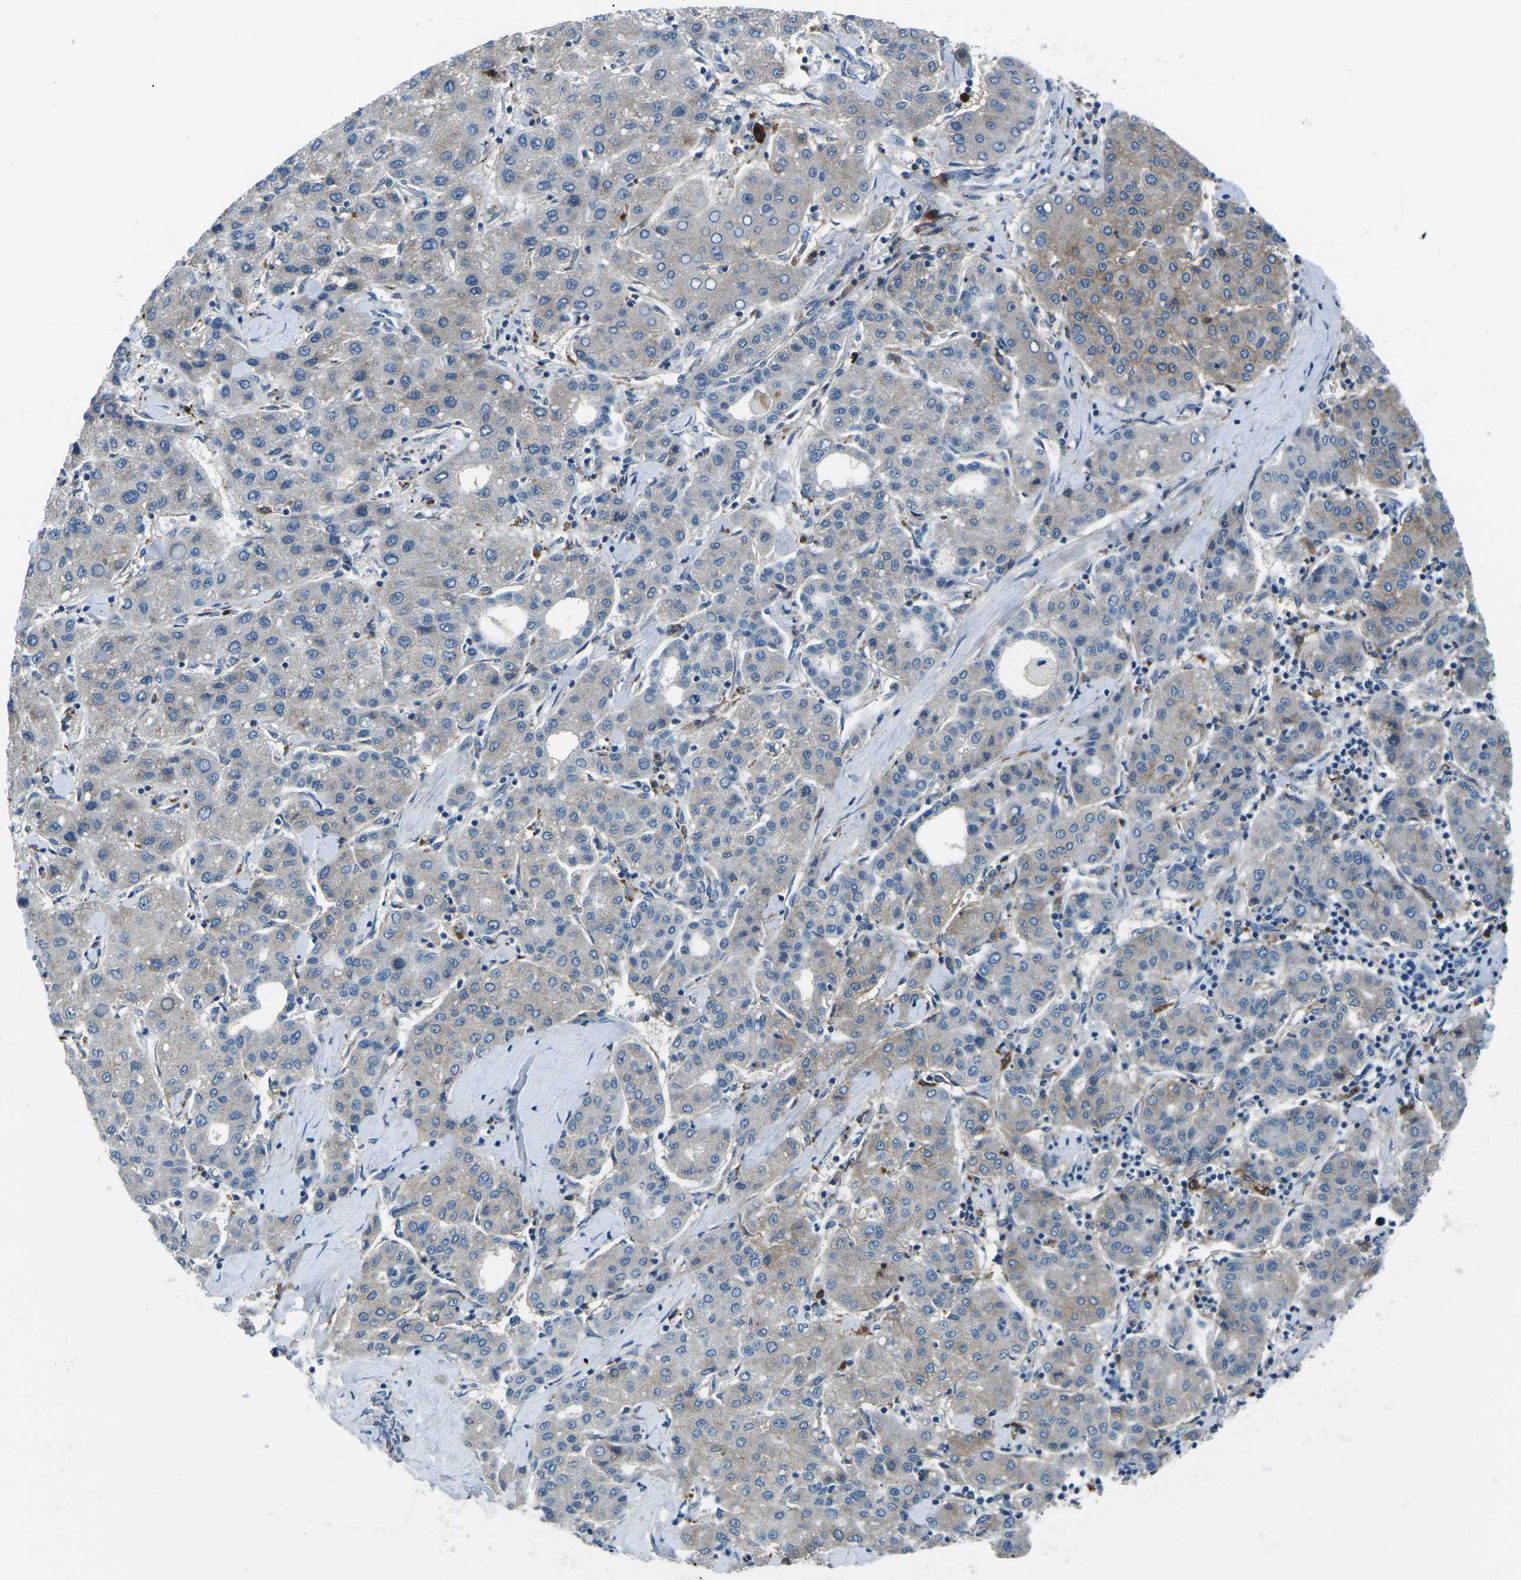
{"staining": {"intensity": "weak", "quantity": "<25%", "location": "cytoplasmic/membranous"}, "tissue": "liver cancer", "cell_type": "Tumor cells", "image_type": "cancer", "snomed": [{"axis": "morphology", "description": "Carcinoma, Hepatocellular, NOS"}, {"axis": "topography", "description": "Liver"}], "caption": "Image shows no protein positivity in tumor cells of liver hepatocellular carcinoma tissue.", "gene": "CD1D", "patient": {"sex": "male", "age": 65}}